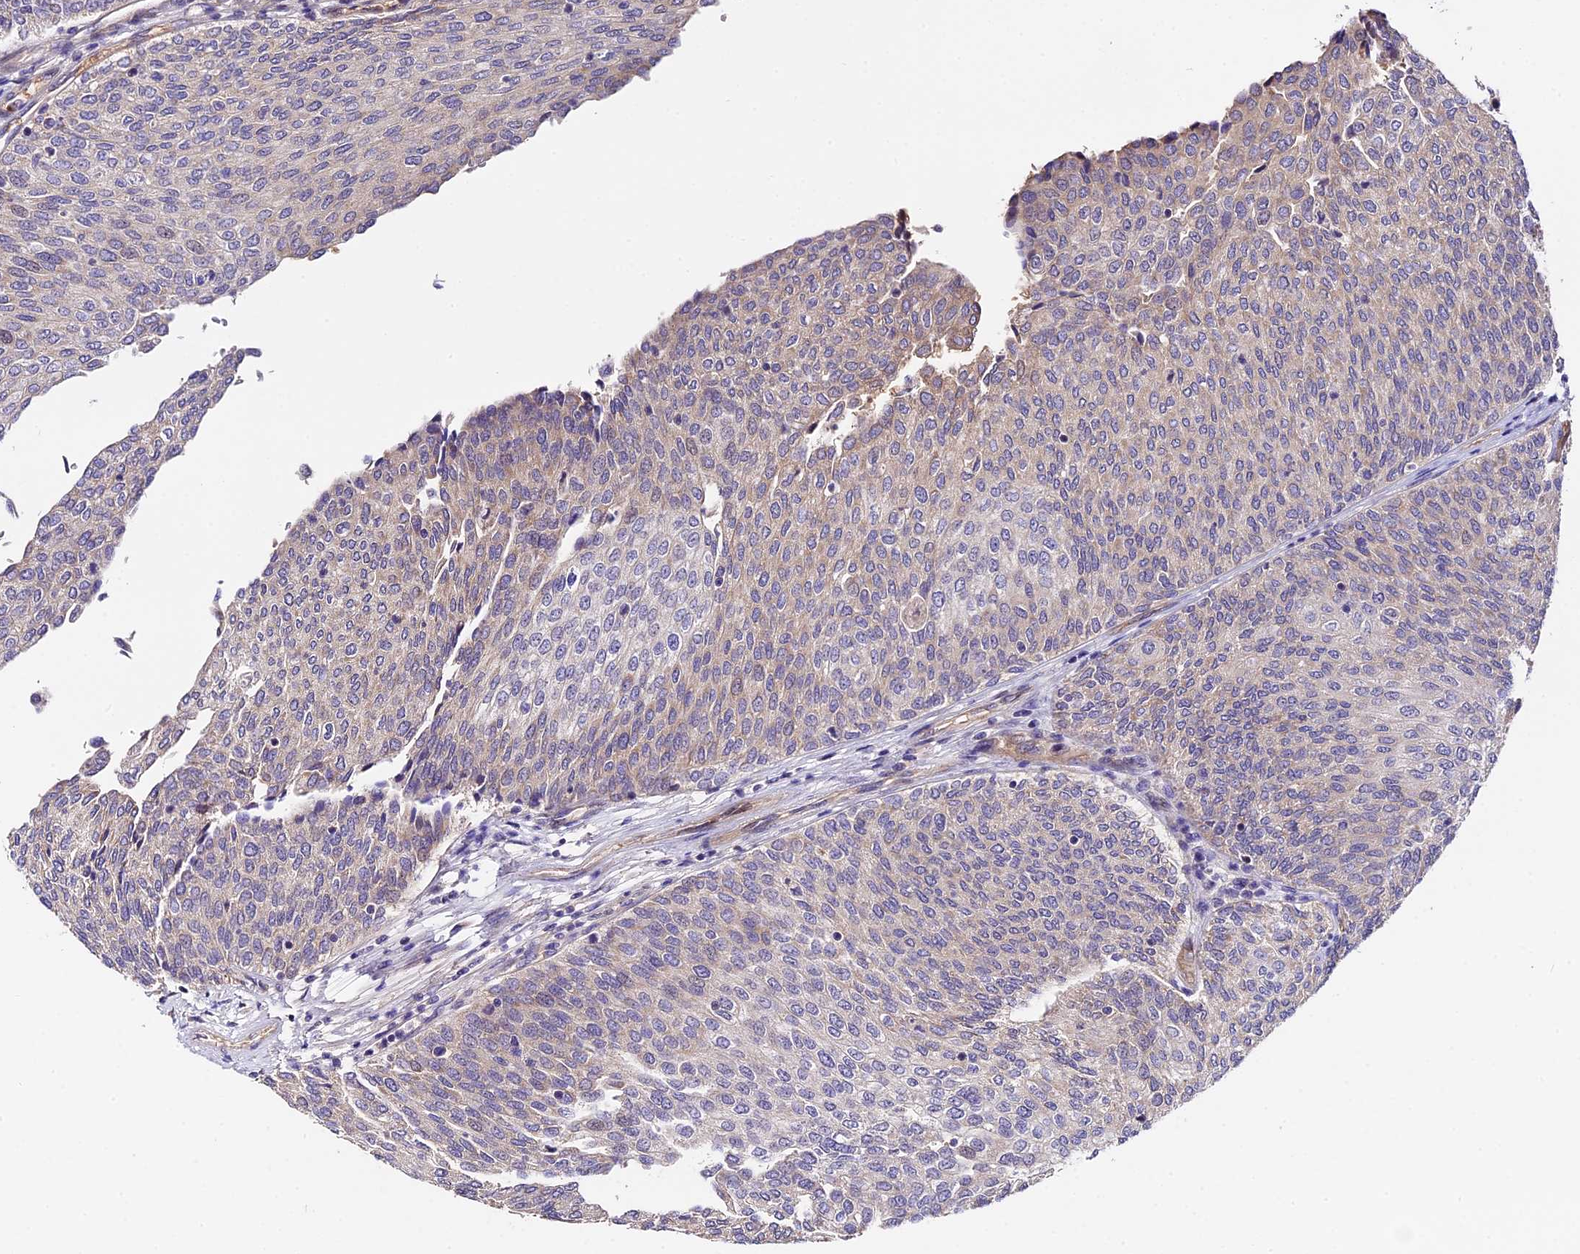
{"staining": {"intensity": "weak", "quantity": "<25%", "location": "cytoplasmic/membranous"}, "tissue": "urothelial cancer", "cell_type": "Tumor cells", "image_type": "cancer", "snomed": [{"axis": "morphology", "description": "Urothelial carcinoma, Low grade"}, {"axis": "topography", "description": "Urinary bladder"}], "caption": "Urothelial carcinoma (low-grade) stained for a protein using immunohistochemistry displays no staining tumor cells.", "gene": "TRMT1", "patient": {"sex": "female", "age": 79}}